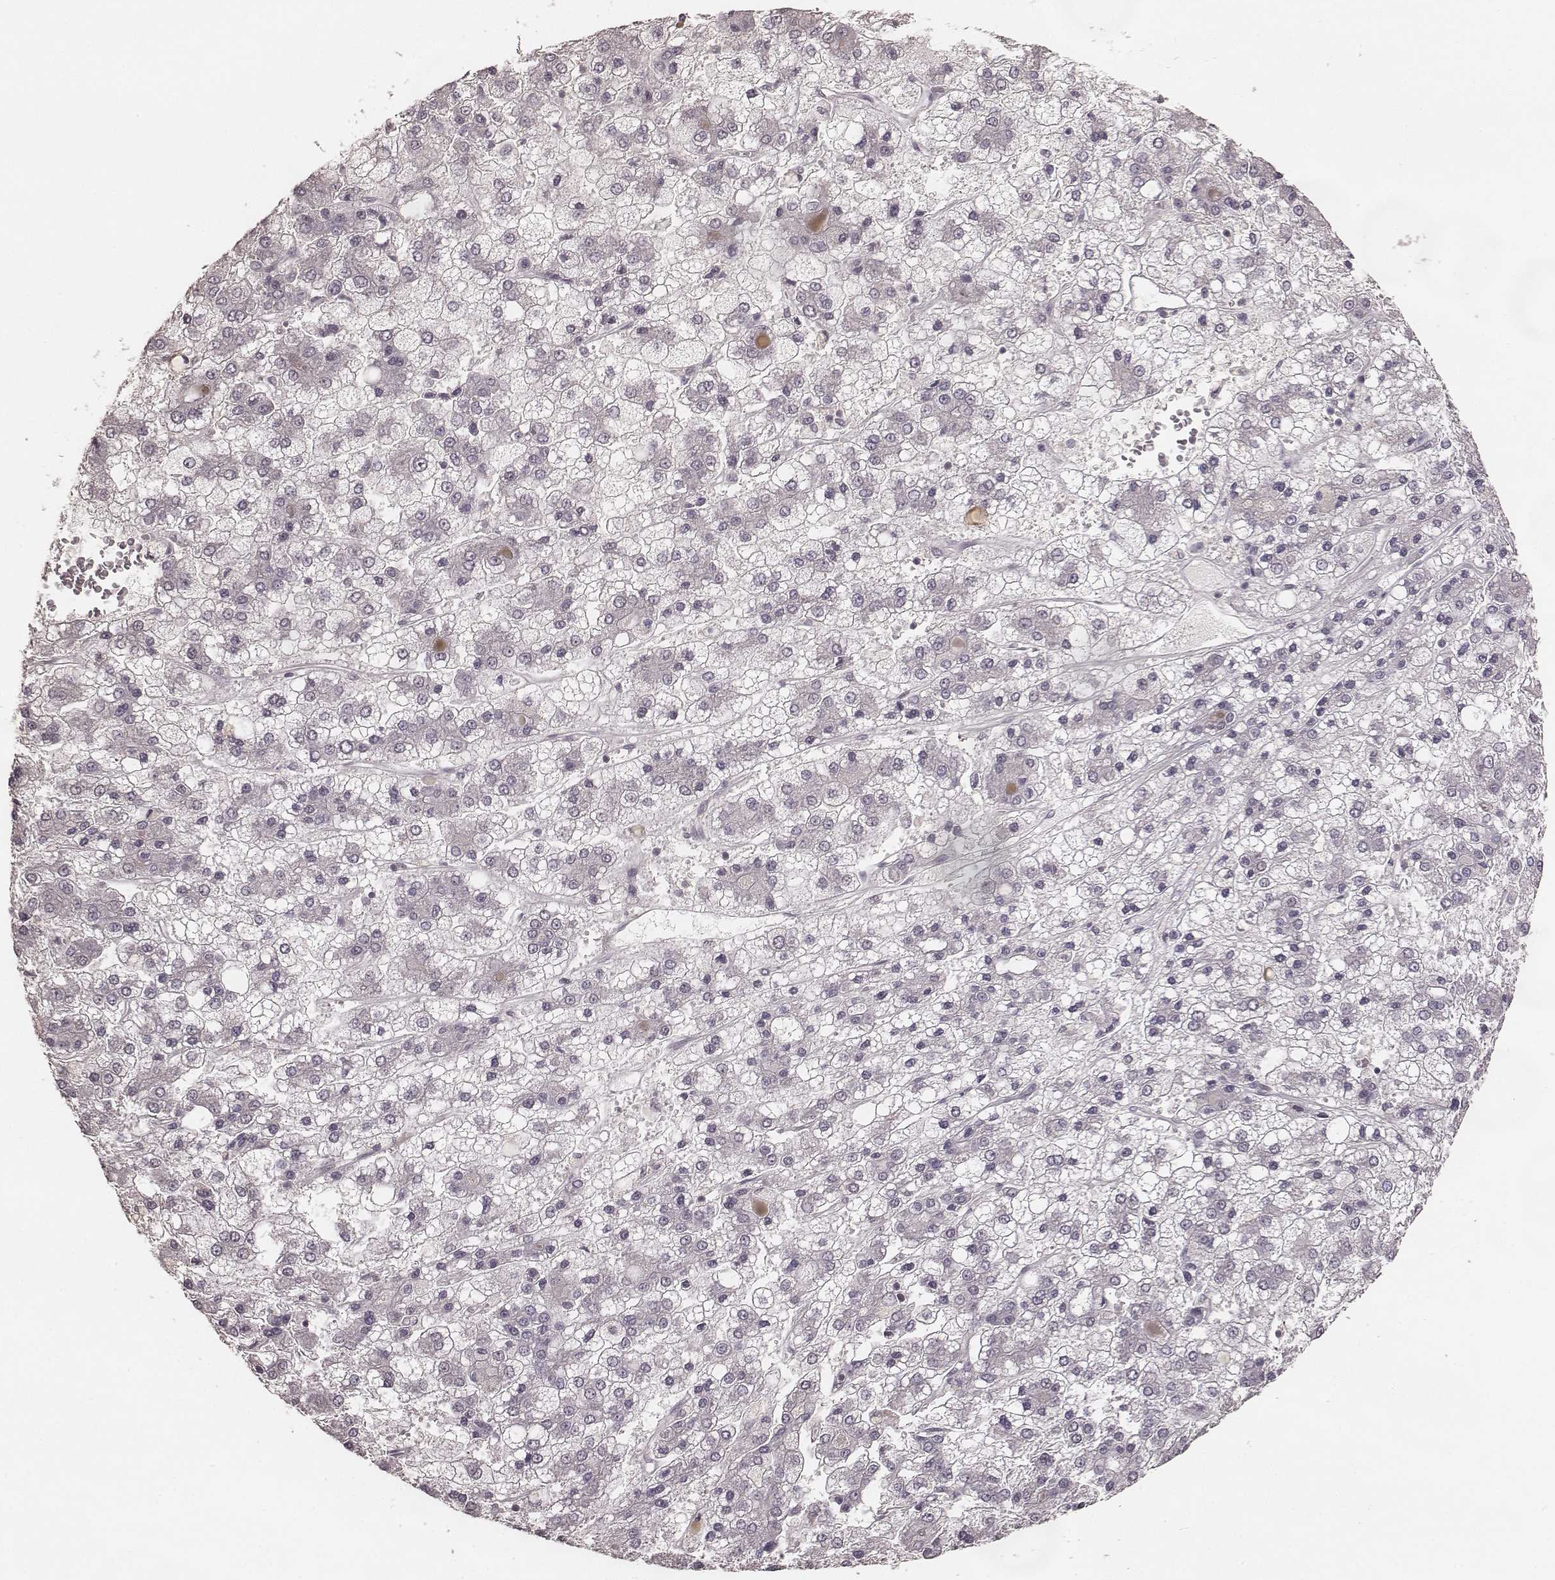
{"staining": {"intensity": "negative", "quantity": "none", "location": "none"}, "tissue": "liver cancer", "cell_type": "Tumor cells", "image_type": "cancer", "snomed": [{"axis": "morphology", "description": "Carcinoma, Hepatocellular, NOS"}, {"axis": "topography", "description": "Liver"}], "caption": "This is a histopathology image of IHC staining of liver hepatocellular carcinoma, which shows no positivity in tumor cells.", "gene": "LY6K", "patient": {"sex": "male", "age": 73}}